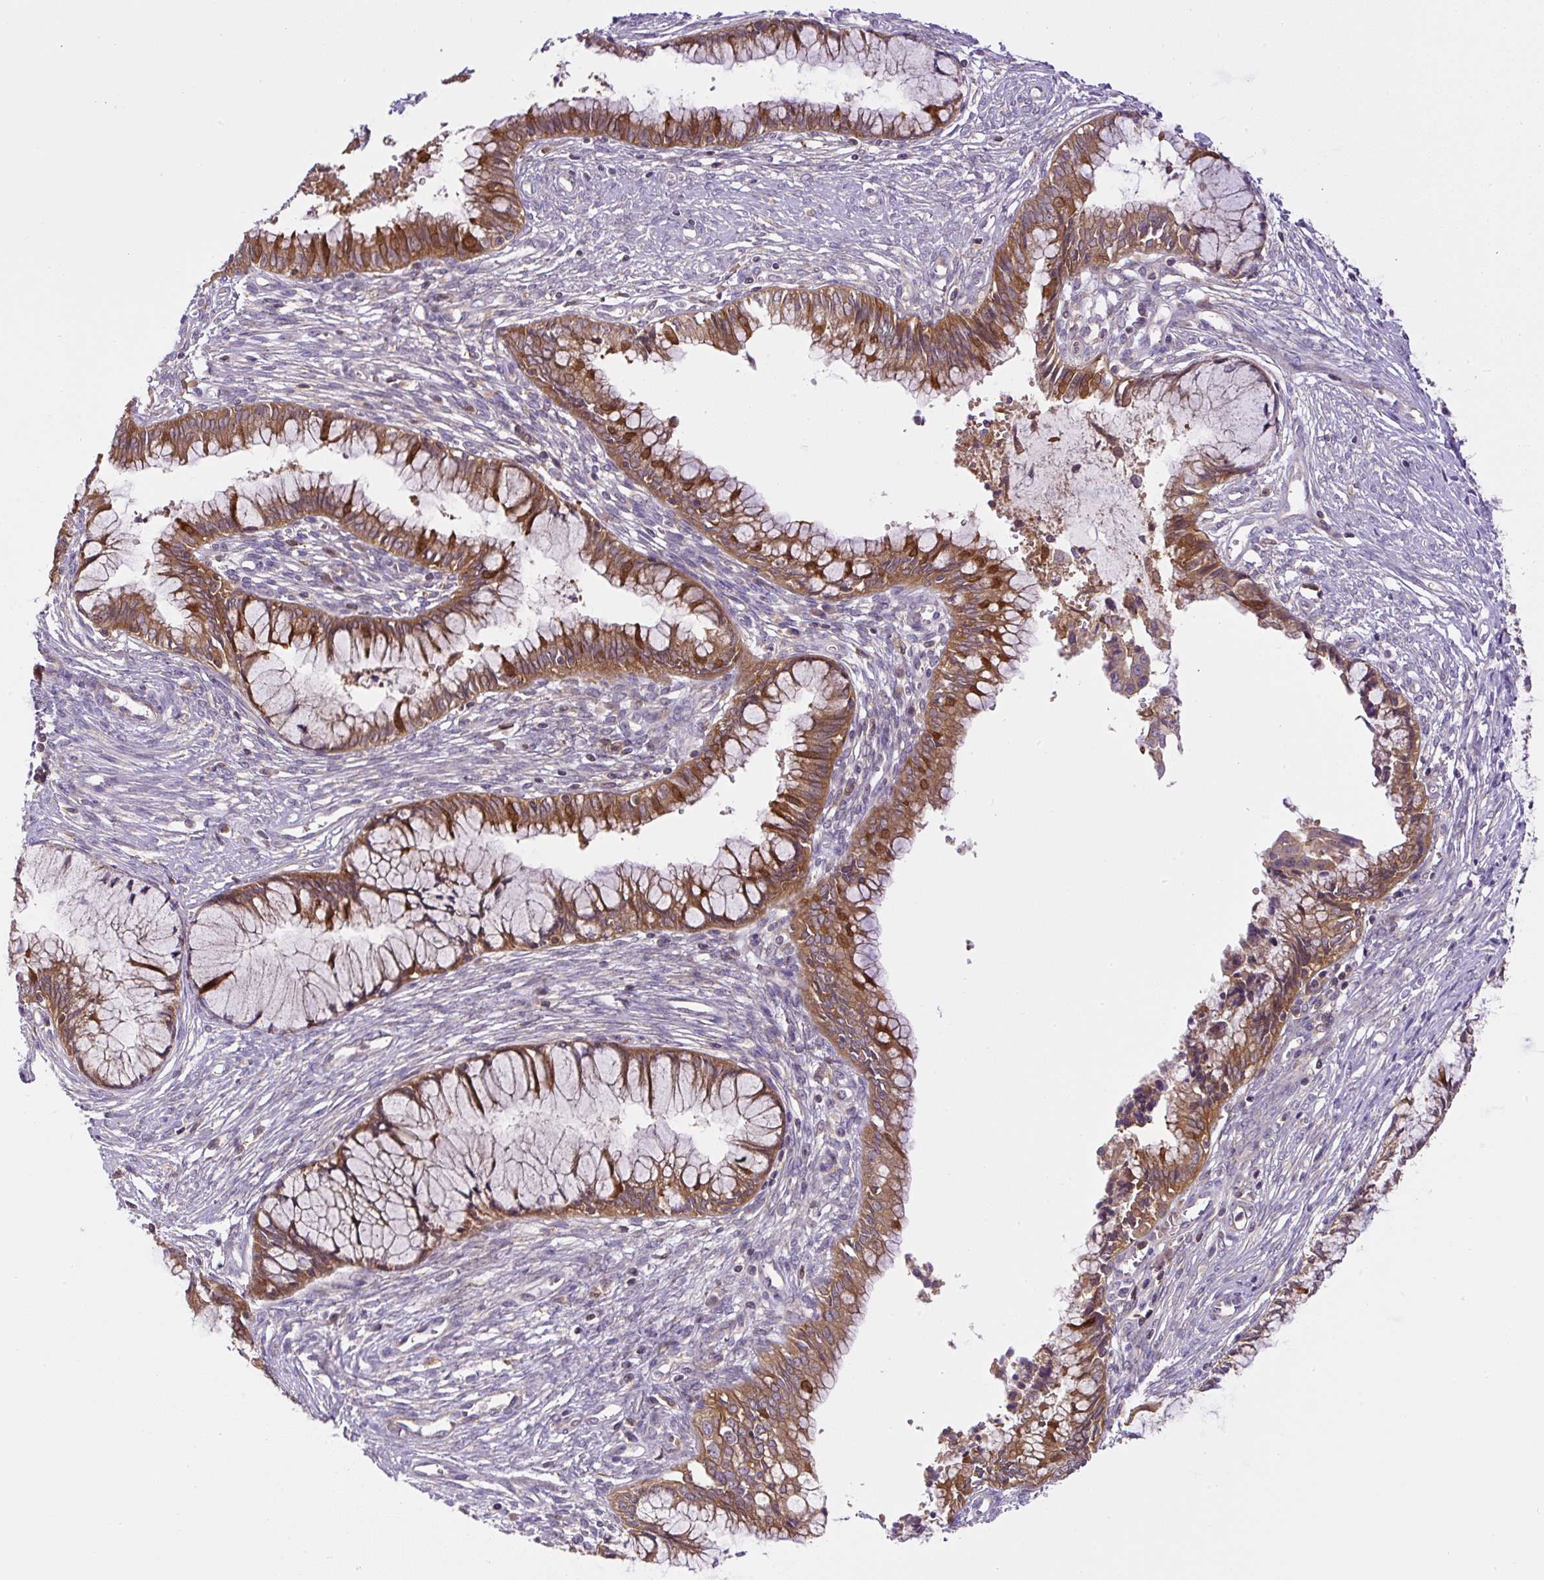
{"staining": {"intensity": "moderate", "quantity": ">75%", "location": "cytoplasmic/membranous"}, "tissue": "cervical cancer", "cell_type": "Tumor cells", "image_type": "cancer", "snomed": [{"axis": "morphology", "description": "Adenocarcinoma, NOS"}, {"axis": "topography", "description": "Cervix"}], "caption": "This micrograph exhibits immunohistochemistry staining of cervical adenocarcinoma, with medium moderate cytoplasmic/membranous positivity in about >75% of tumor cells.", "gene": "CCDC28A", "patient": {"sex": "female", "age": 44}}